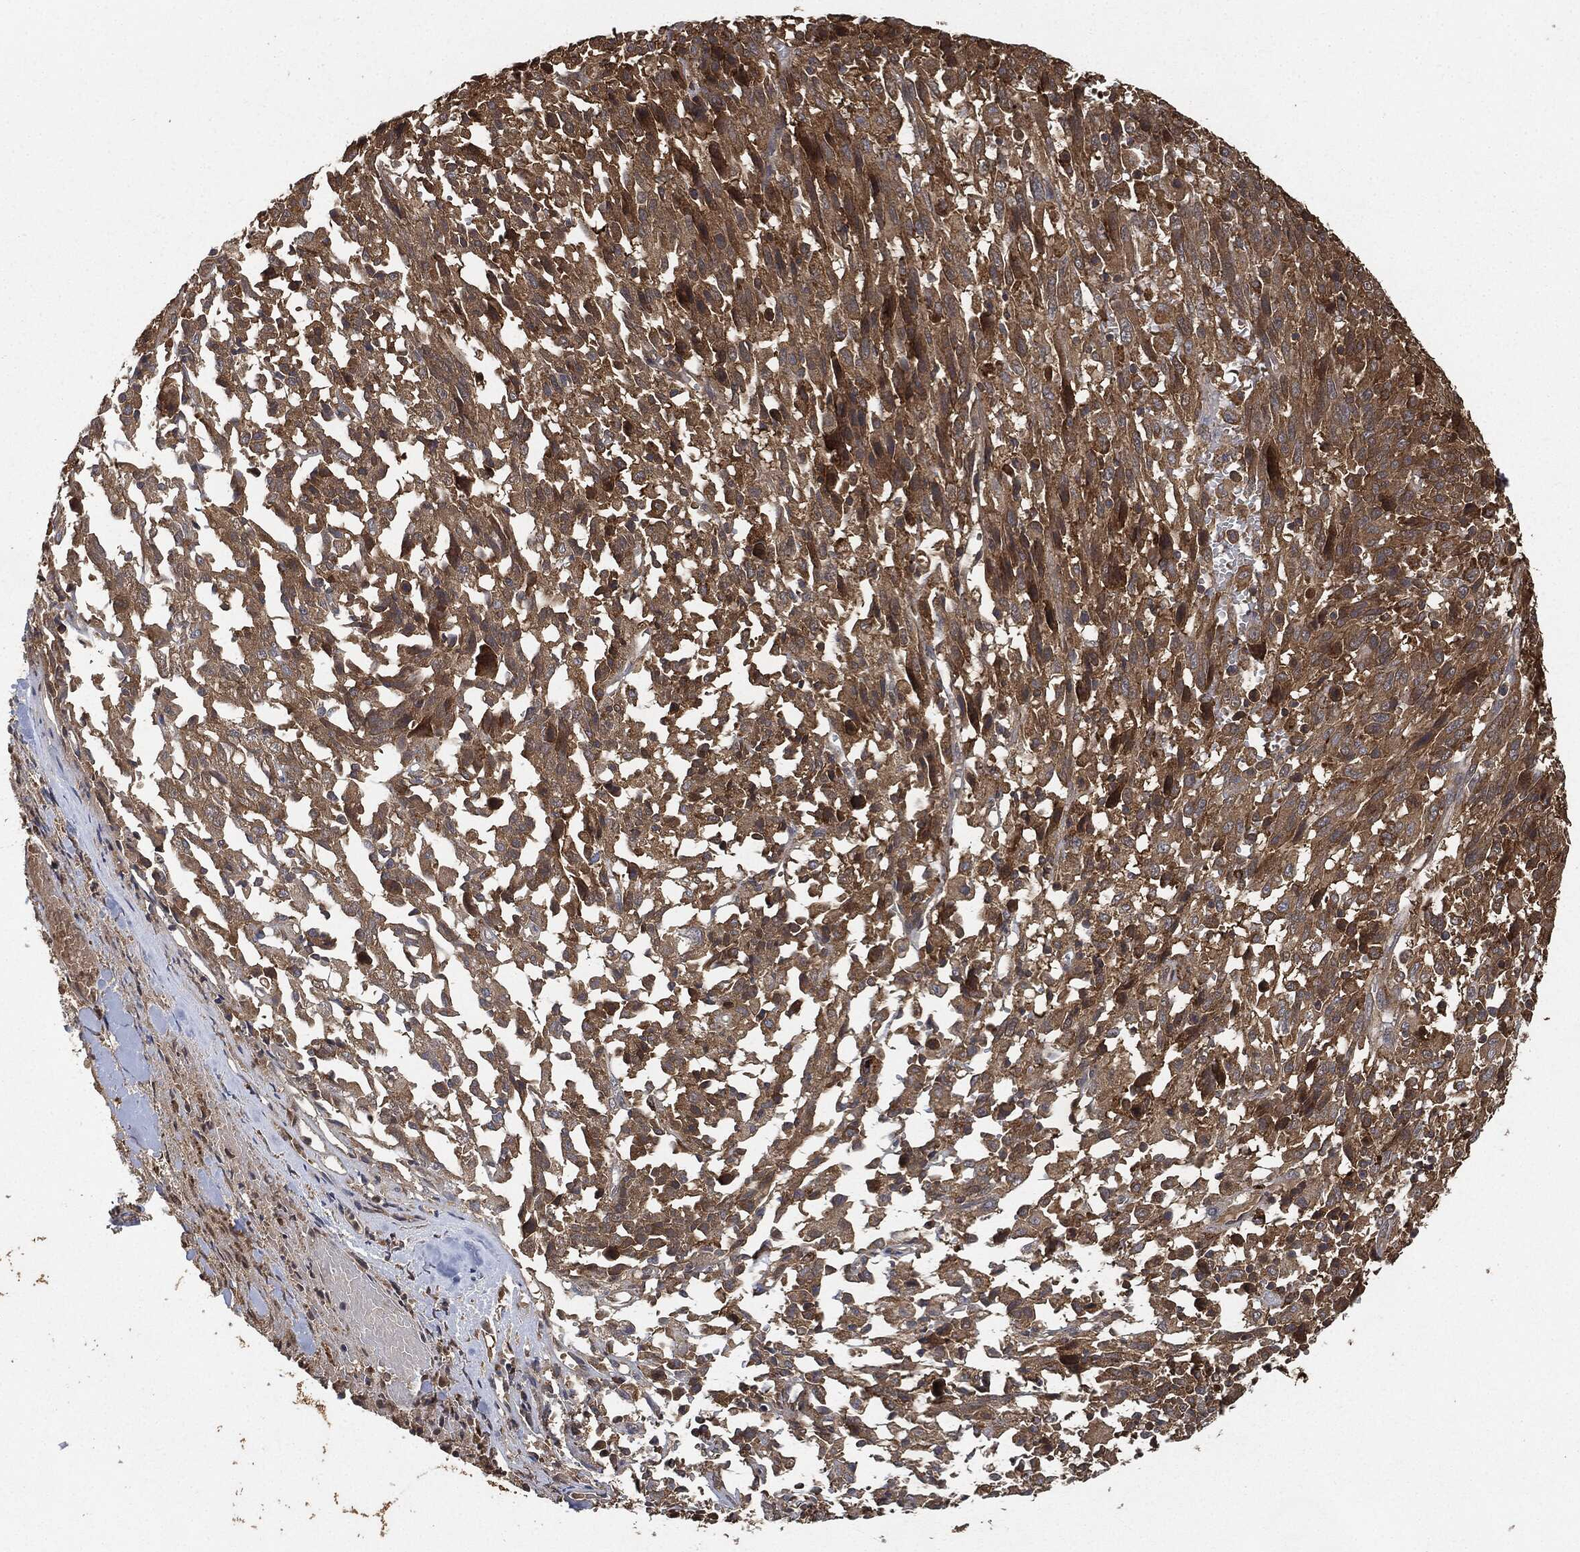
{"staining": {"intensity": "strong", "quantity": ">75%", "location": "cytoplasmic/membranous"}, "tissue": "melanoma", "cell_type": "Tumor cells", "image_type": "cancer", "snomed": [{"axis": "morphology", "description": "Malignant melanoma, NOS"}, {"axis": "topography", "description": "Skin"}], "caption": "The photomicrograph reveals a brown stain indicating the presence of a protein in the cytoplasmic/membranous of tumor cells in malignant melanoma. The protein is shown in brown color, while the nuclei are stained blue.", "gene": "BRAF", "patient": {"sex": "female", "age": 91}}